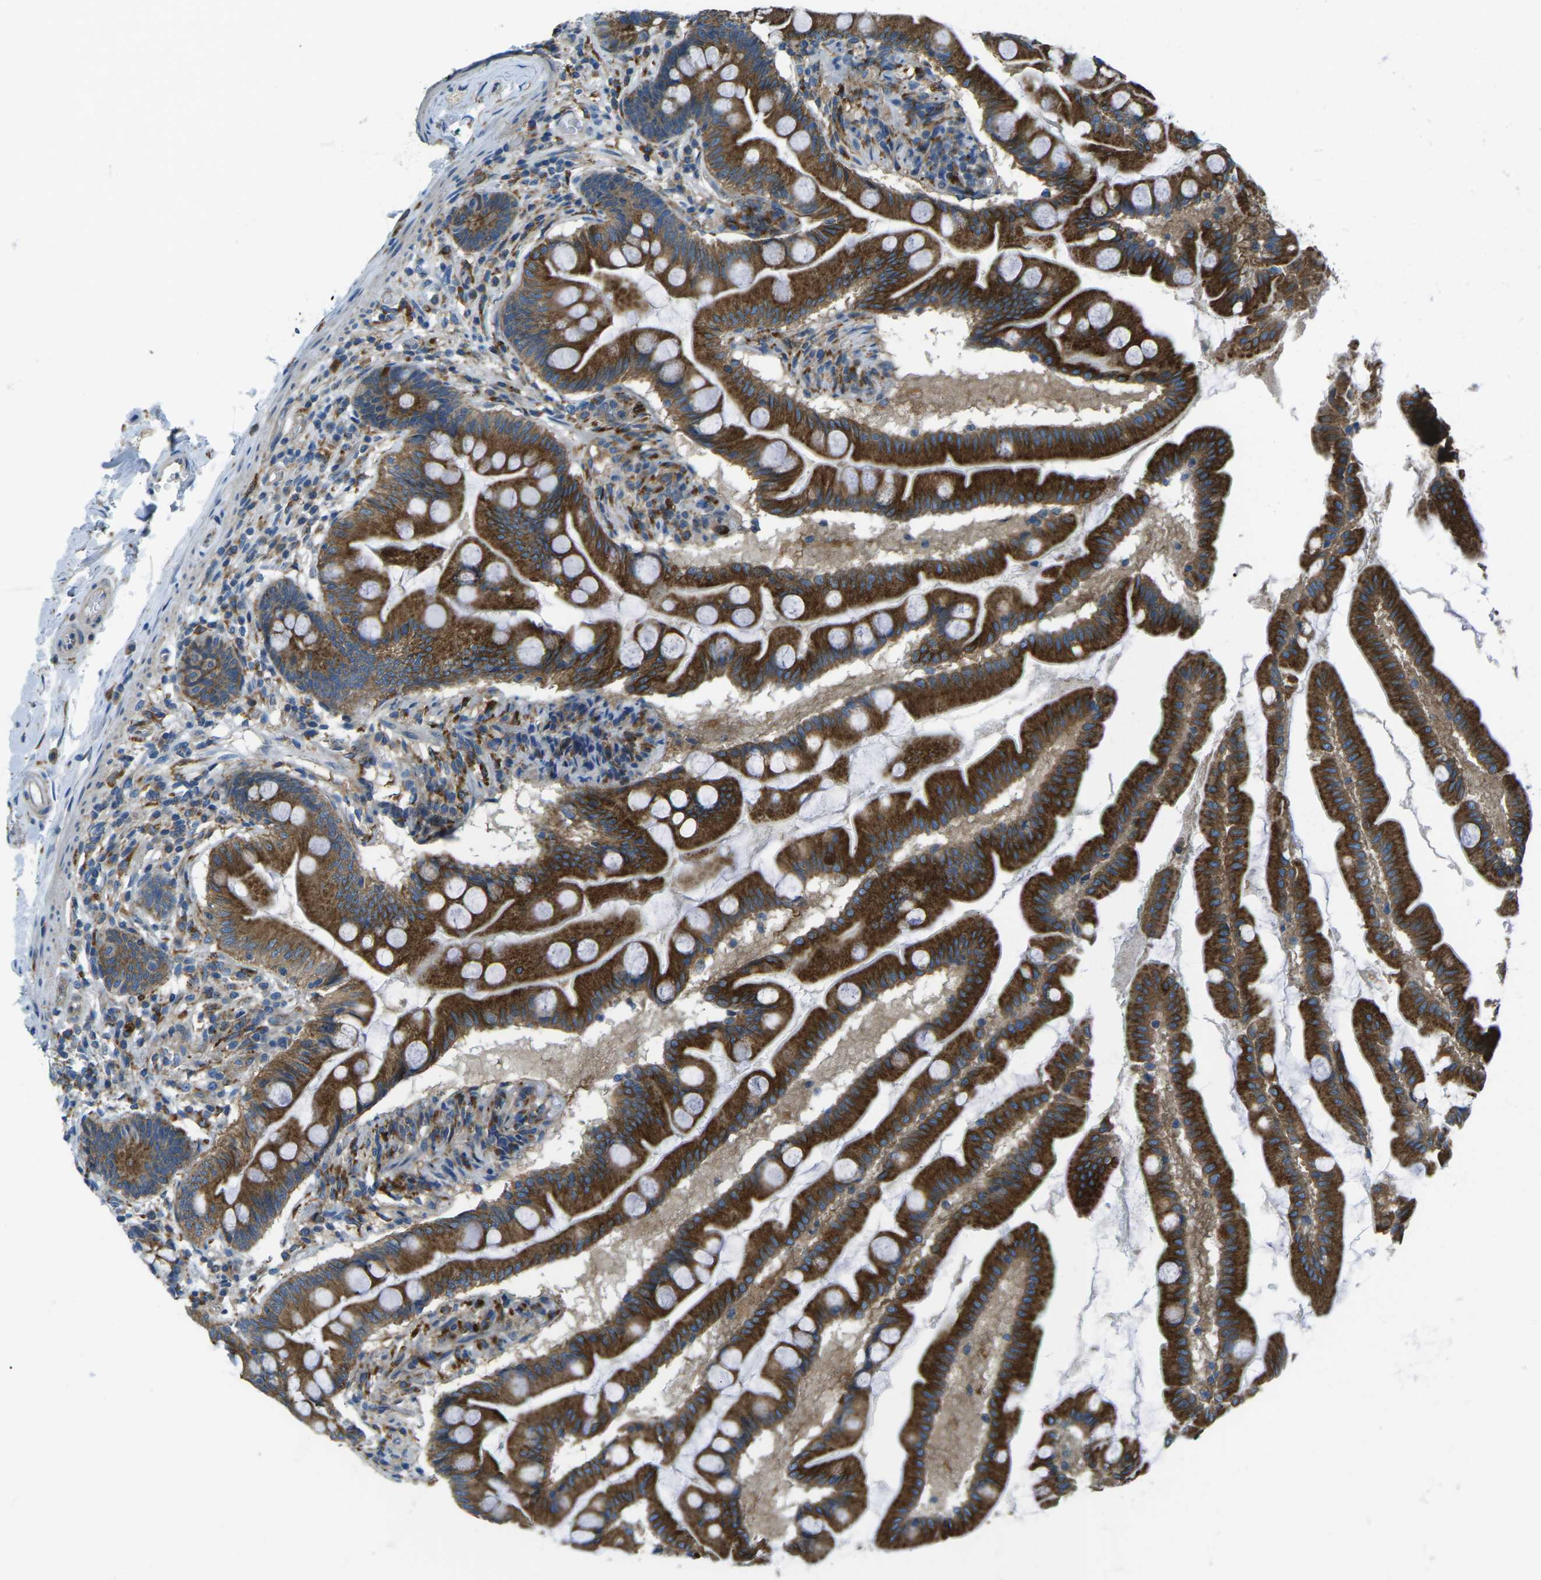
{"staining": {"intensity": "strong", "quantity": ">75%", "location": "cytoplasmic/membranous"}, "tissue": "small intestine", "cell_type": "Glandular cells", "image_type": "normal", "snomed": [{"axis": "morphology", "description": "Normal tissue, NOS"}, {"axis": "topography", "description": "Small intestine"}], "caption": "DAB (3,3'-diaminobenzidine) immunohistochemical staining of unremarkable small intestine displays strong cytoplasmic/membranous protein staining in approximately >75% of glandular cells.", "gene": "CDK17", "patient": {"sex": "female", "age": 56}}